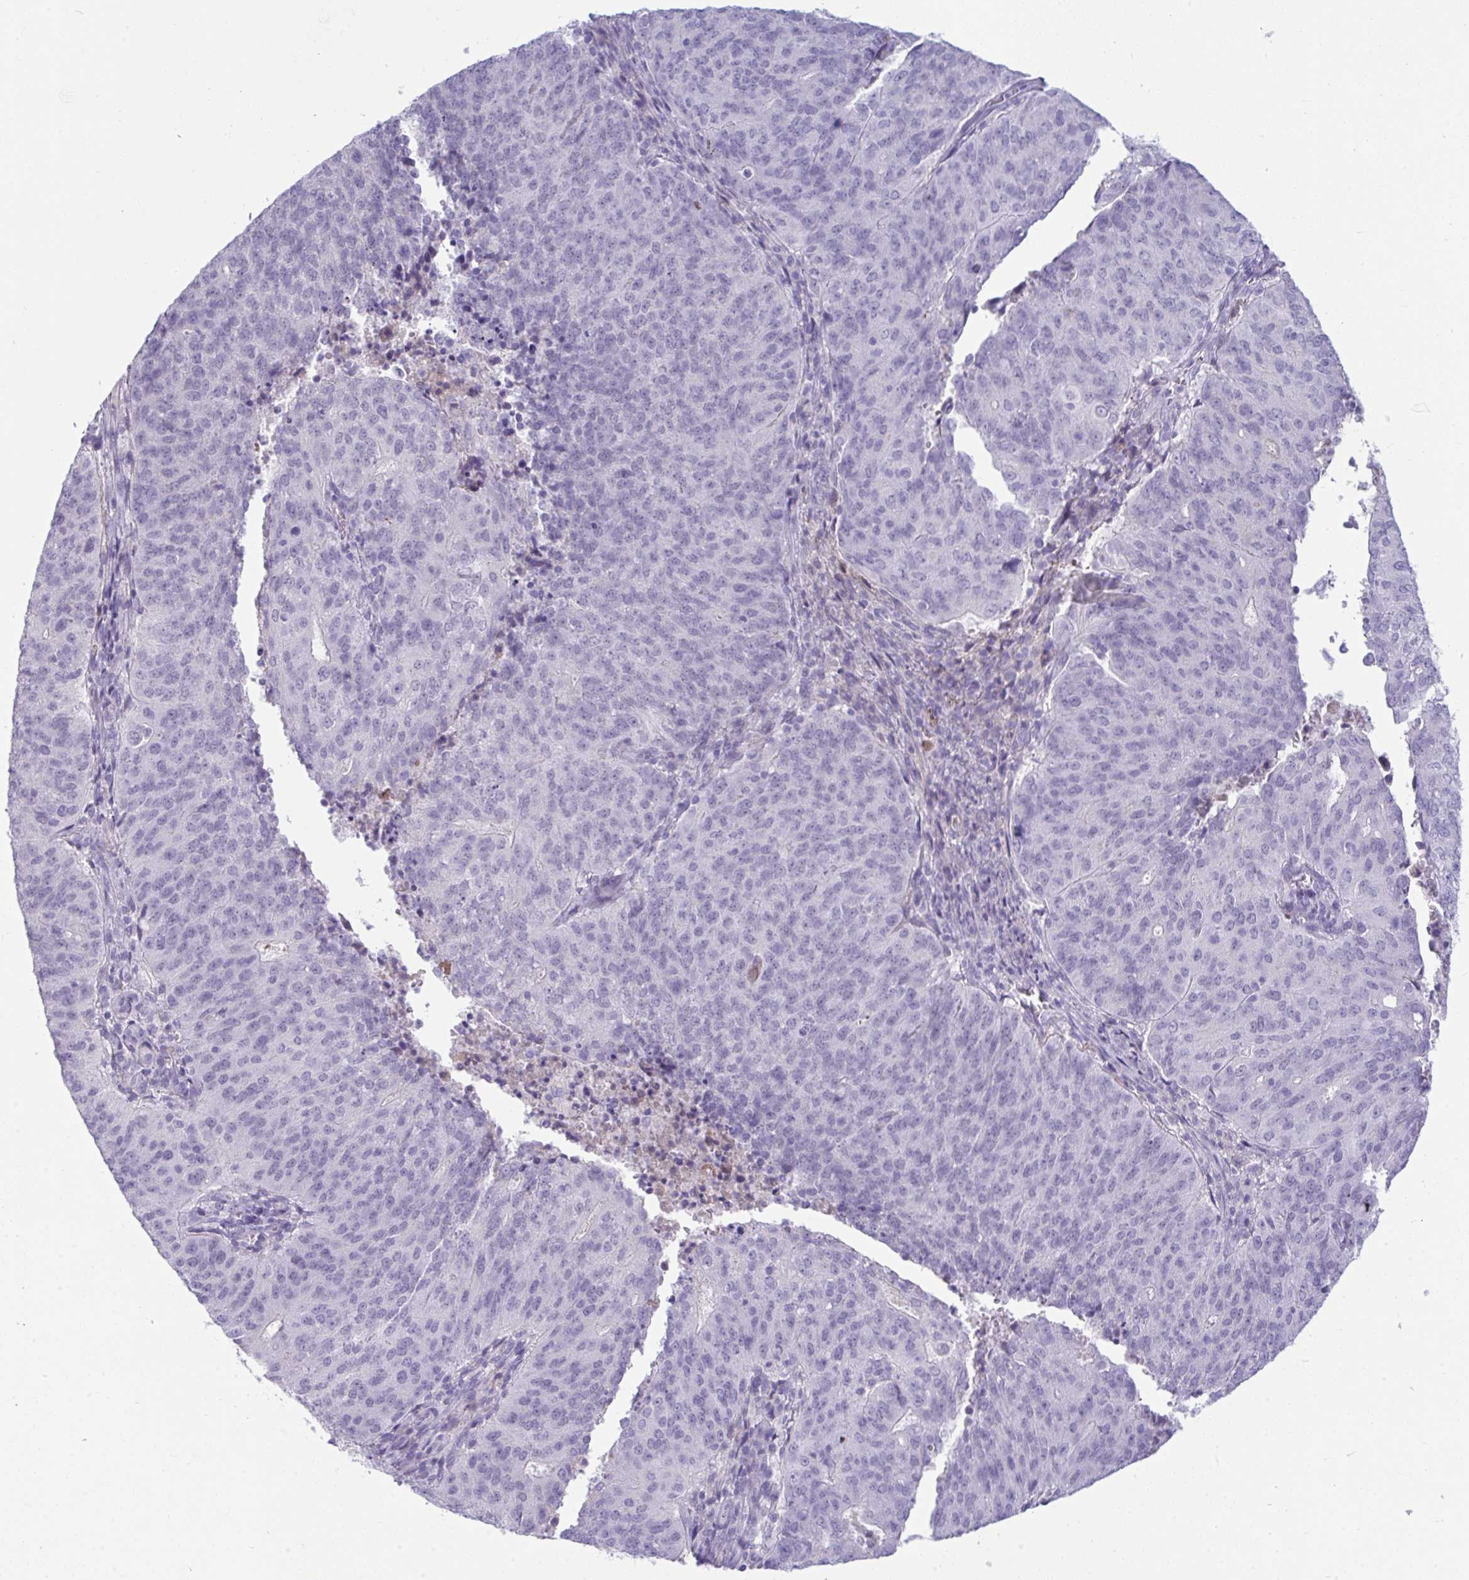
{"staining": {"intensity": "negative", "quantity": "none", "location": "none"}, "tissue": "endometrial cancer", "cell_type": "Tumor cells", "image_type": "cancer", "snomed": [{"axis": "morphology", "description": "Adenocarcinoma, NOS"}, {"axis": "topography", "description": "Endometrium"}], "caption": "High magnification brightfield microscopy of endometrial cancer (adenocarcinoma) stained with DAB (brown) and counterstained with hematoxylin (blue): tumor cells show no significant positivity. Nuclei are stained in blue.", "gene": "PIGZ", "patient": {"sex": "female", "age": 82}}